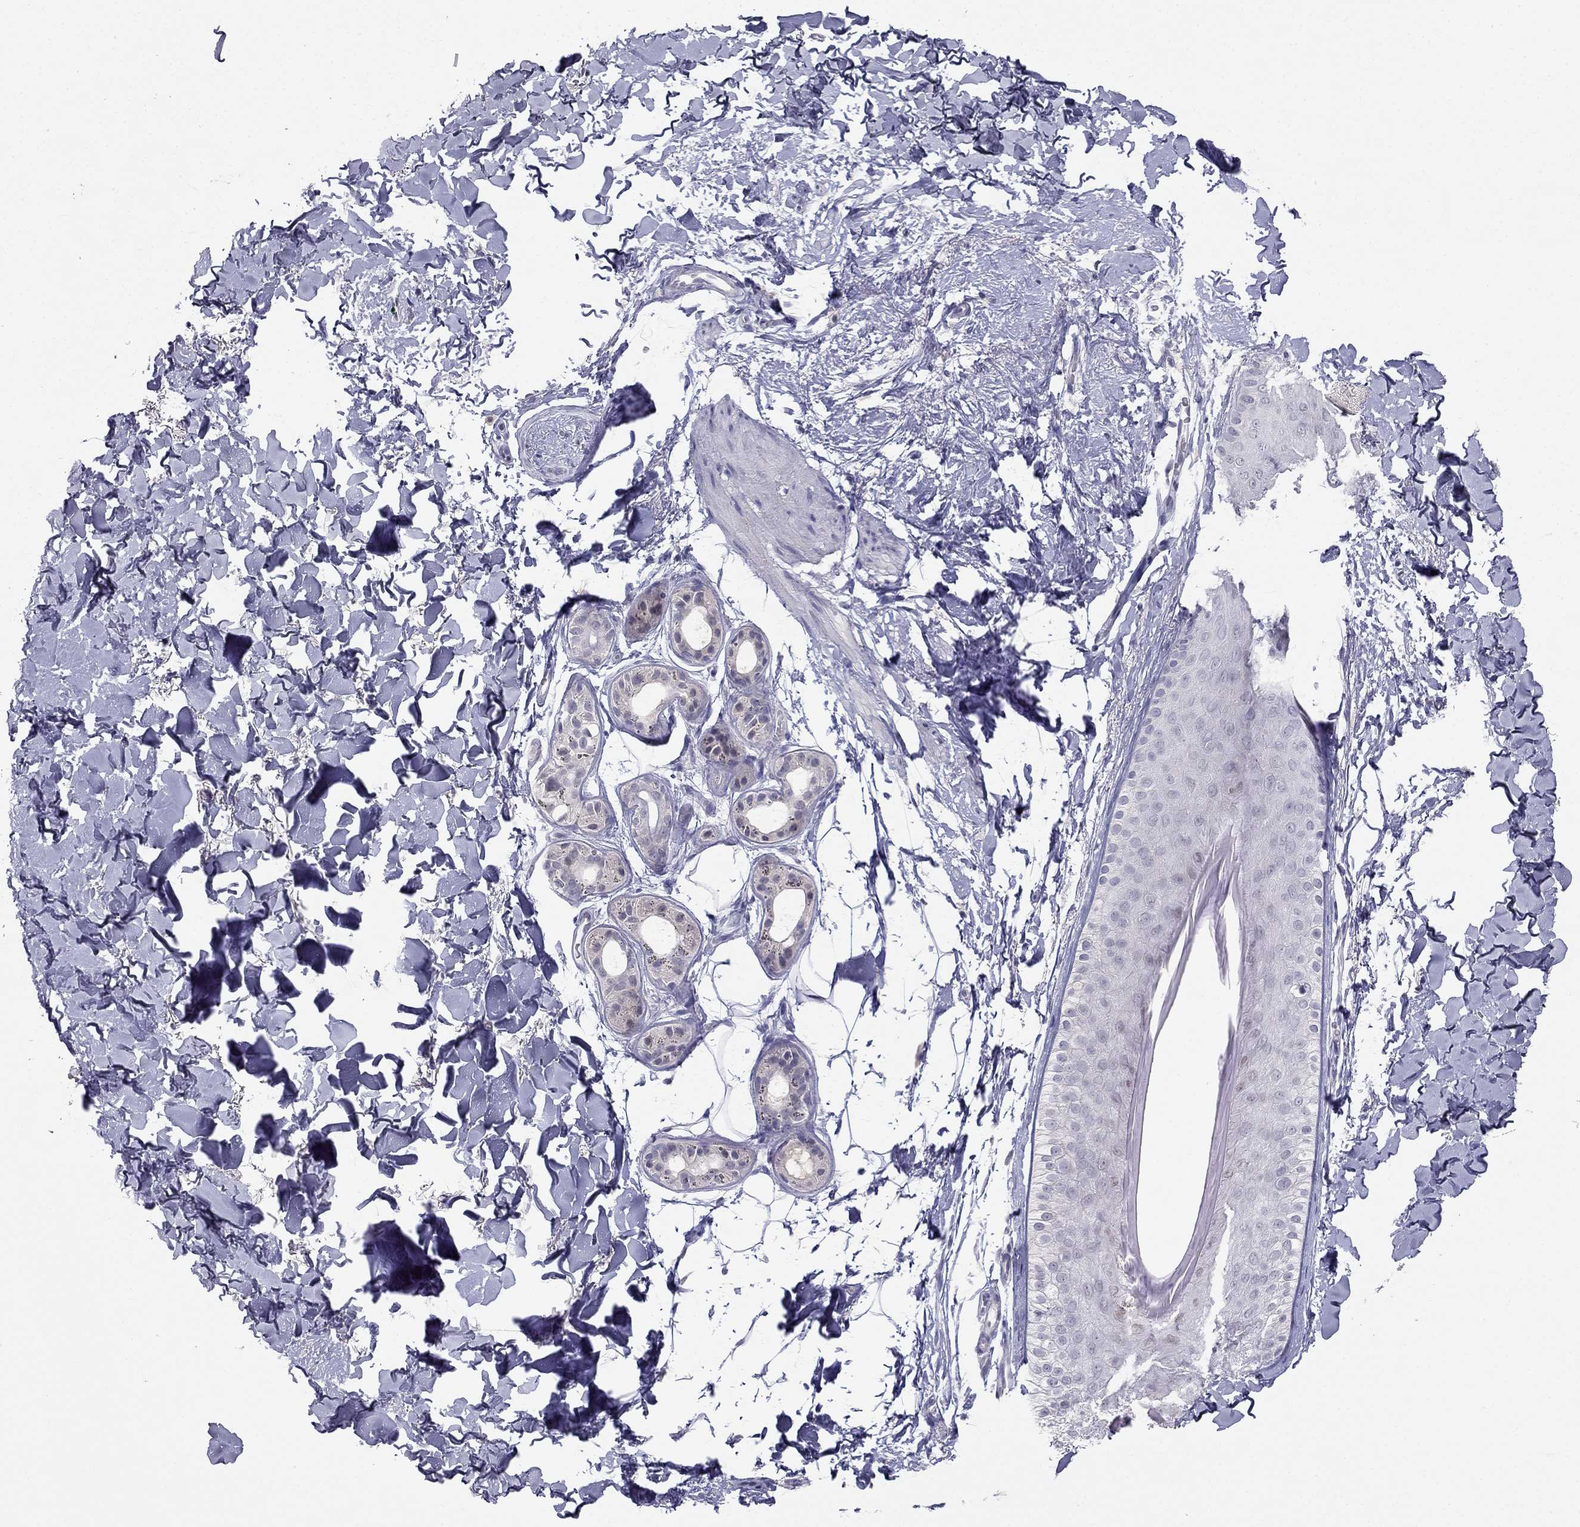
{"staining": {"intensity": "negative", "quantity": "none", "location": "none"}, "tissue": "skin cancer", "cell_type": "Tumor cells", "image_type": "cancer", "snomed": [{"axis": "morphology", "description": "Normal tissue, NOS"}, {"axis": "morphology", "description": "Basal cell carcinoma"}, {"axis": "topography", "description": "Skin"}], "caption": "An image of human skin cancer (basal cell carcinoma) is negative for staining in tumor cells.", "gene": "C16orf89", "patient": {"sex": "male", "age": 84}}